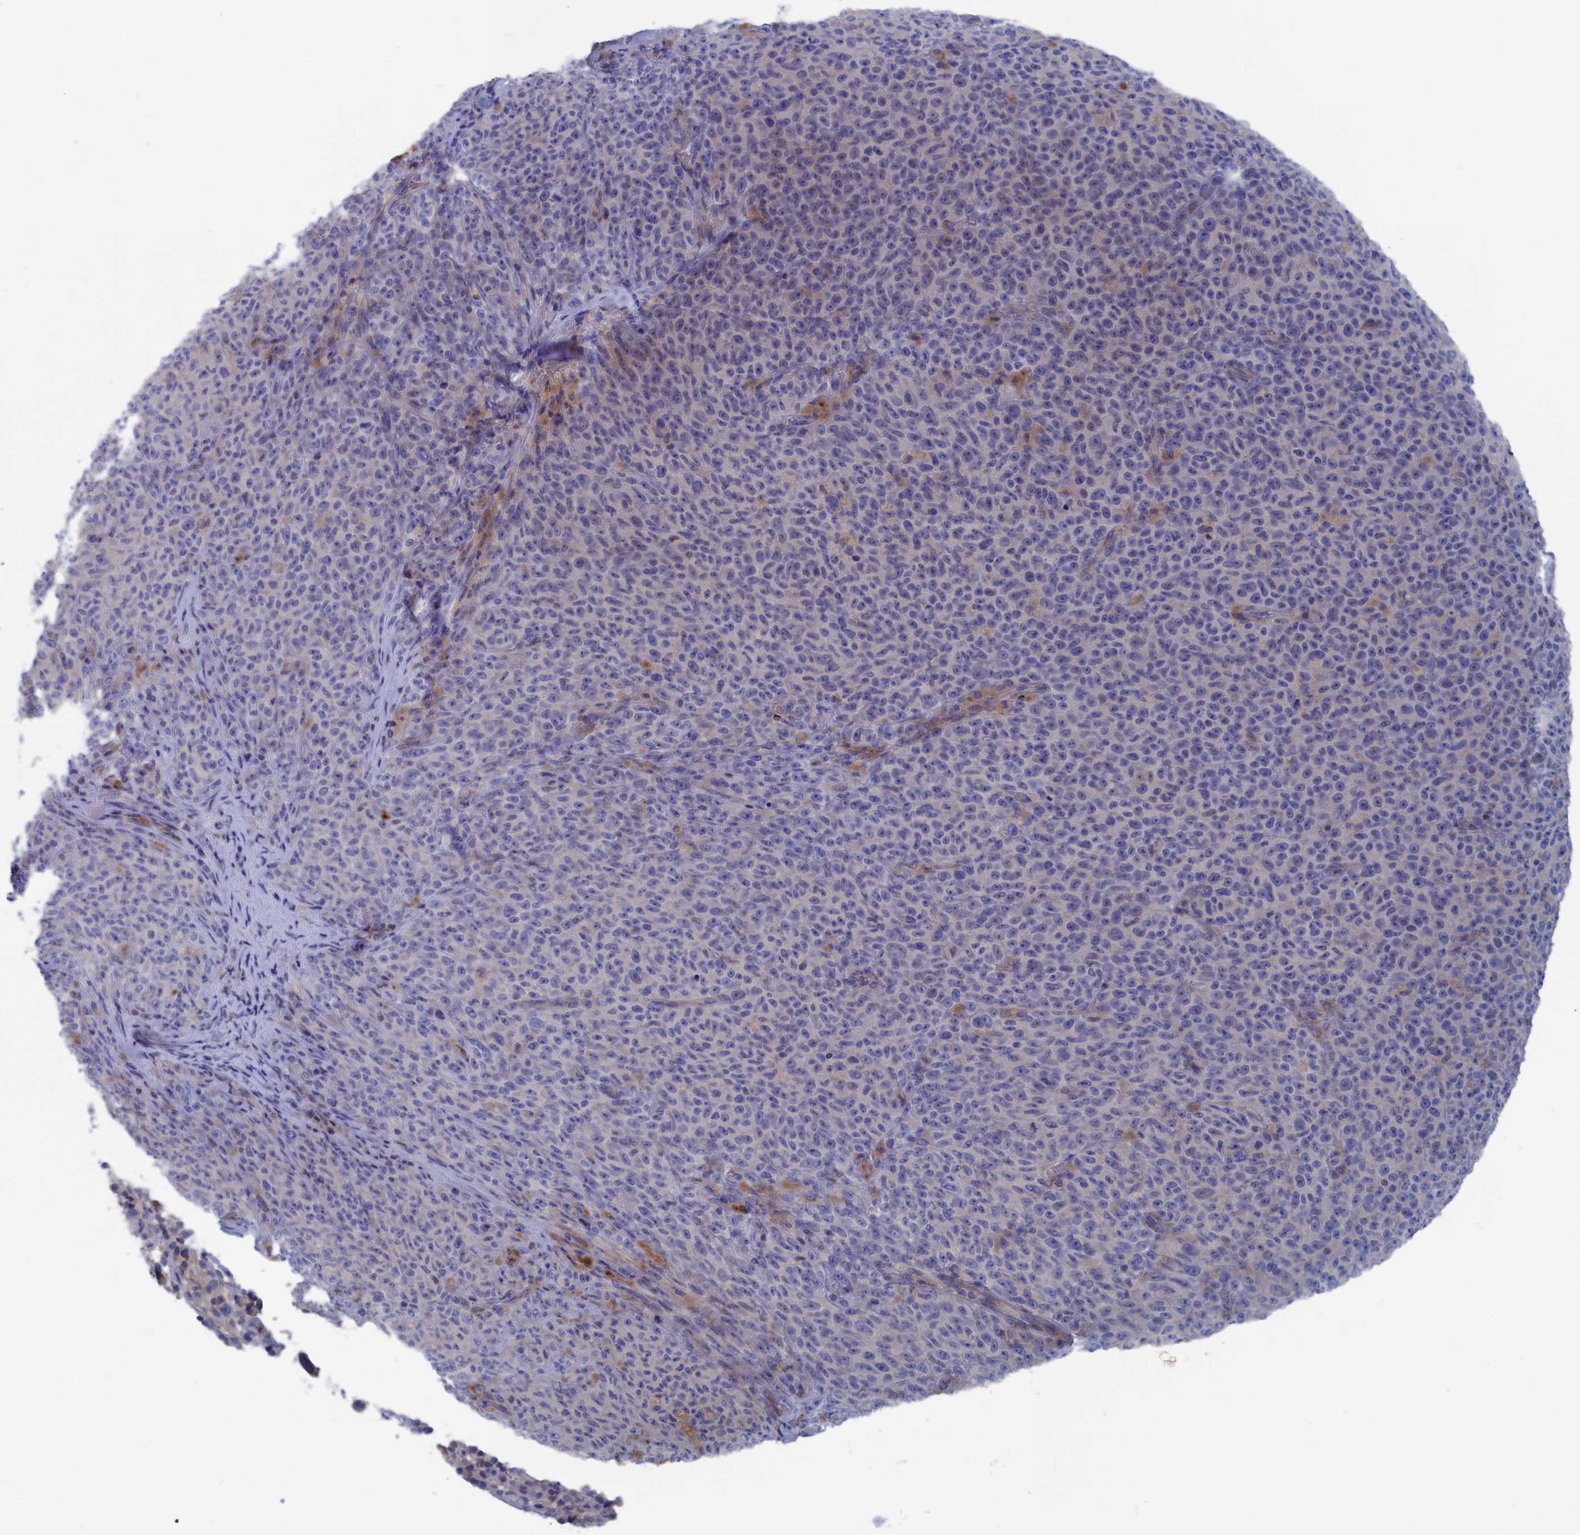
{"staining": {"intensity": "negative", "quantity": "none", "location": "none"}, "tissue": "melanoma", "cell_type": "Tumor cells", "image_type": "cancer", "snomed": [{"axis": "morphology", "description": "Malignant melanoma, NOS"}, {"axis": "topography", "description": "Skin"}], "caption": "A micrograph of human malignant melanoma is negative for staining in tumor cells. The staining is performed using DAB brown chromogen with nuclei counter-stained in using hematoxylin.", "gene": "CEND1", "patient": {"sex": "female", "age": 82}}